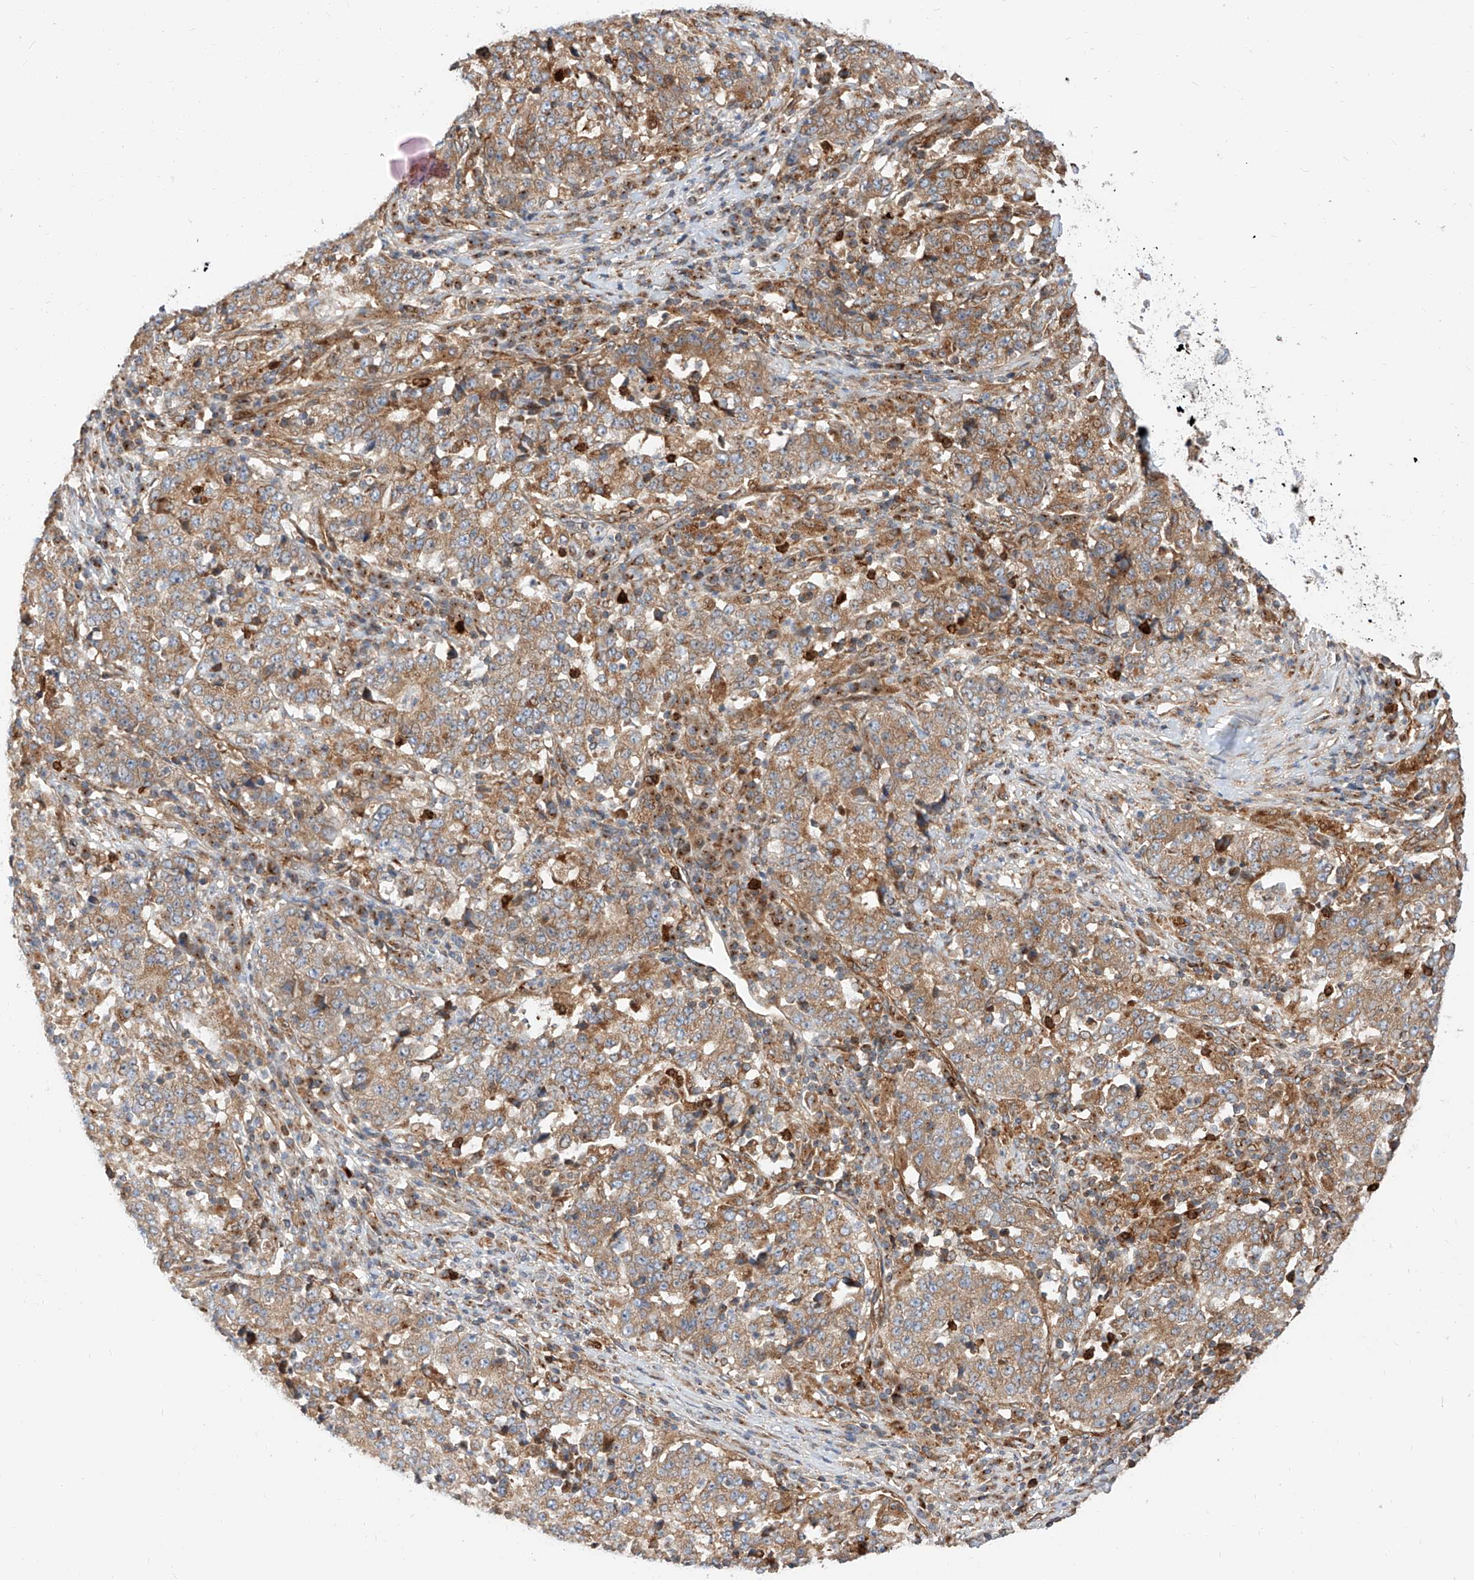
{"staining": {"intensity": "moderate", "quantity": ">75%", "location": "cytoplasmic/membranous"}, "tissue": "stomach cancer", "cell_type": "Tumor cells", "image_type": "cancer", "snomed": [{"axis": "morphology", "description": "Adenocarcinoma, NOS"}, {"axis": "topography", "description": "Stomach"}], "caption": "This histopathology image shows IHC staining of human stomach adenocarcinoma, with medium moderate cytoplasmic/membranous expression in about >75% of tumor cells.", "gene": "ISCA2", "patient": {"sex": "male", "age": 59}}